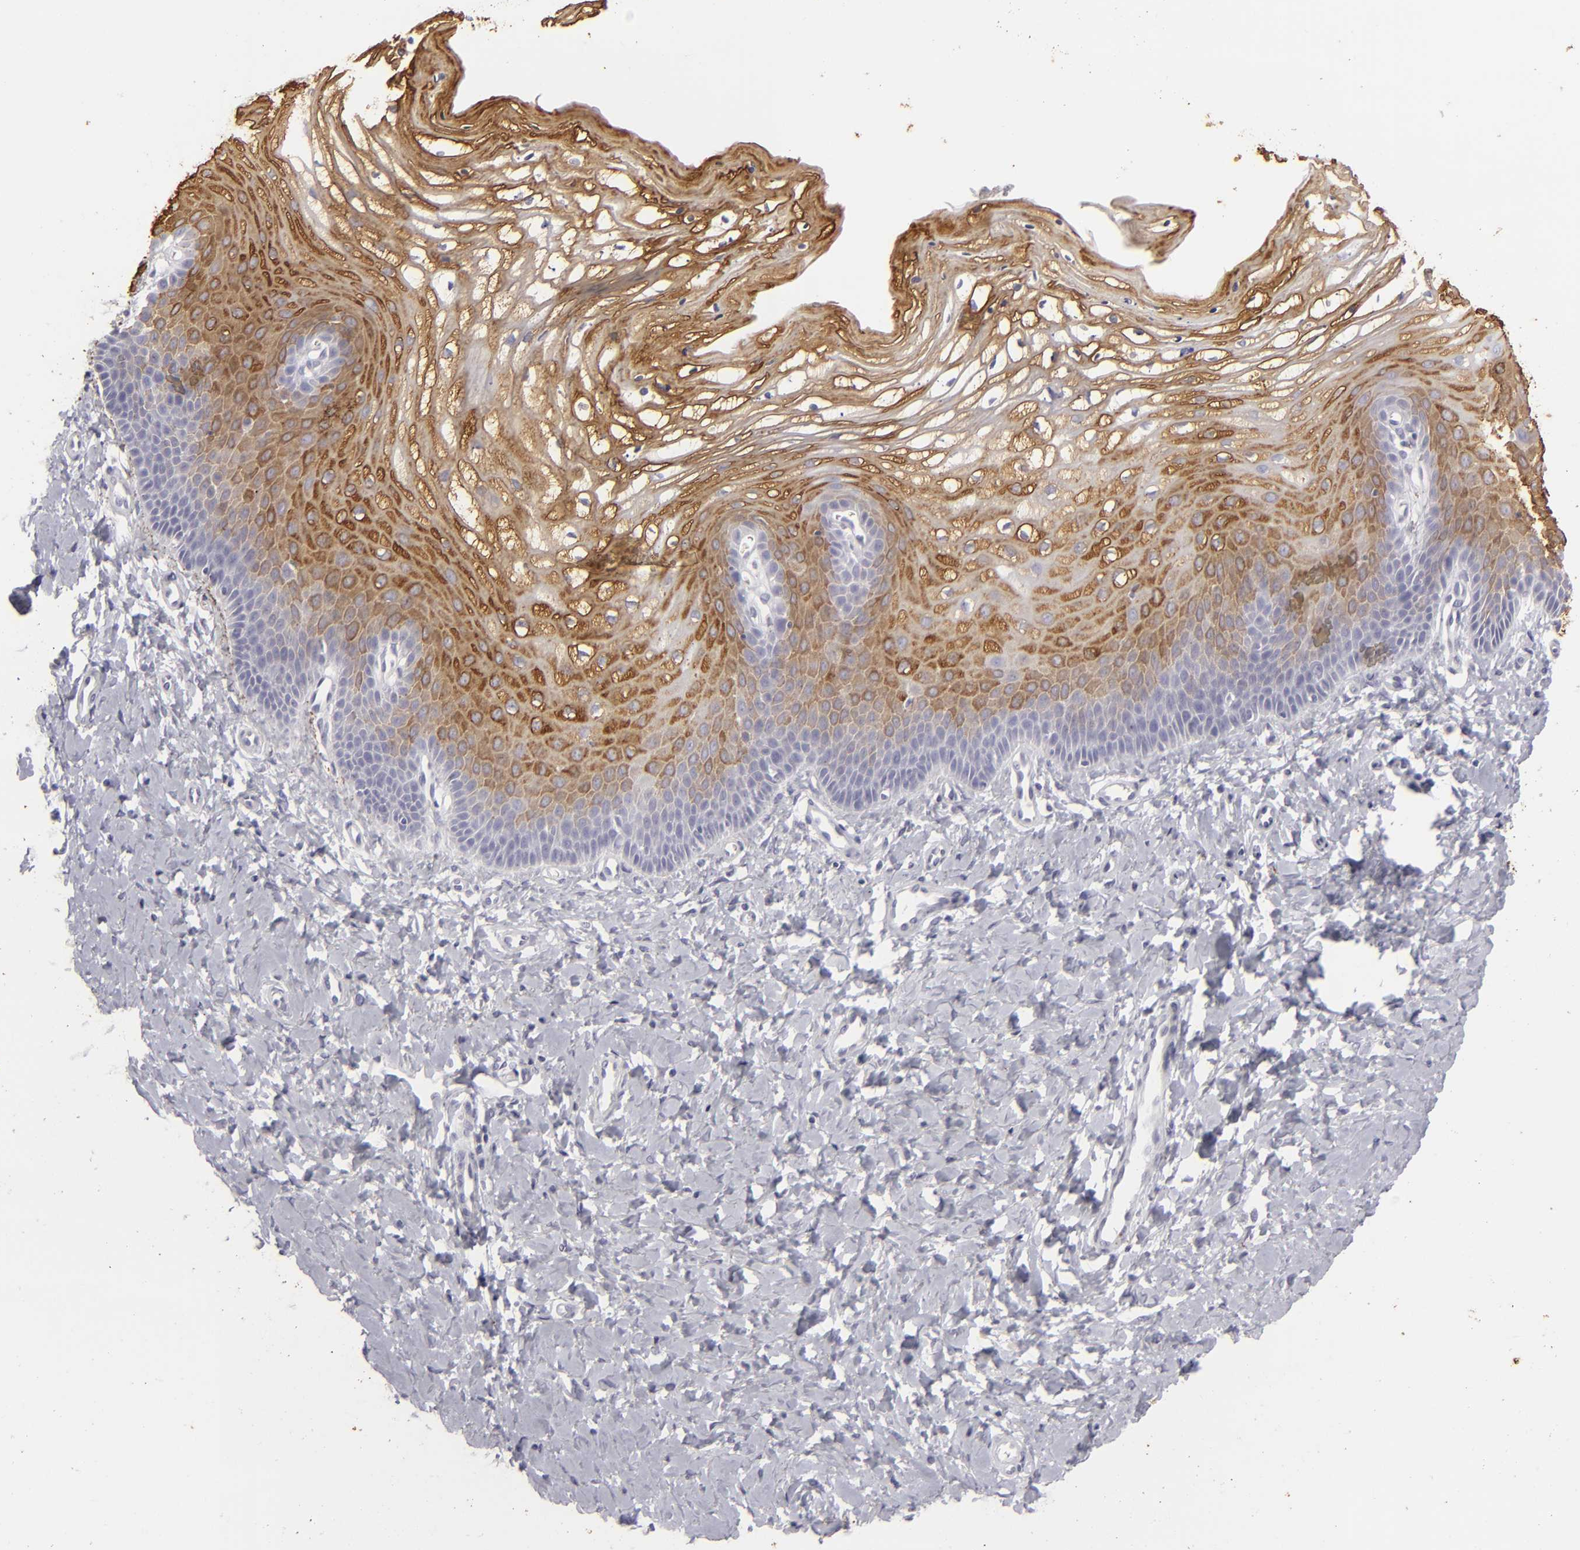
{"staining": {"intensity": "moderate", "quantity": ">75%", "location": "cytoplasmic/membranous"}, "tissue": "vagina", "cell_type": "Squamous epithelial cells", "image_type": "normal", "snomed": [{"axis": "morphology", "description": "Normal tissue, NOS"}, {"axis": "topography", "description": "Vagina"}], "caption": "The photomicrograph exhibits a brown stain indicating the presence of a protein in the cytoplasmic/membranous of squamous epithelial cells in vagina. The staining is performed using DAB (3,3'-diaminobenzidine) brown chromogen to label protein expression. The nuclei are counter-stained blue using hematoxylin.", "gene": "KRT1", "patient": {"sex": "female", "age": 68}}